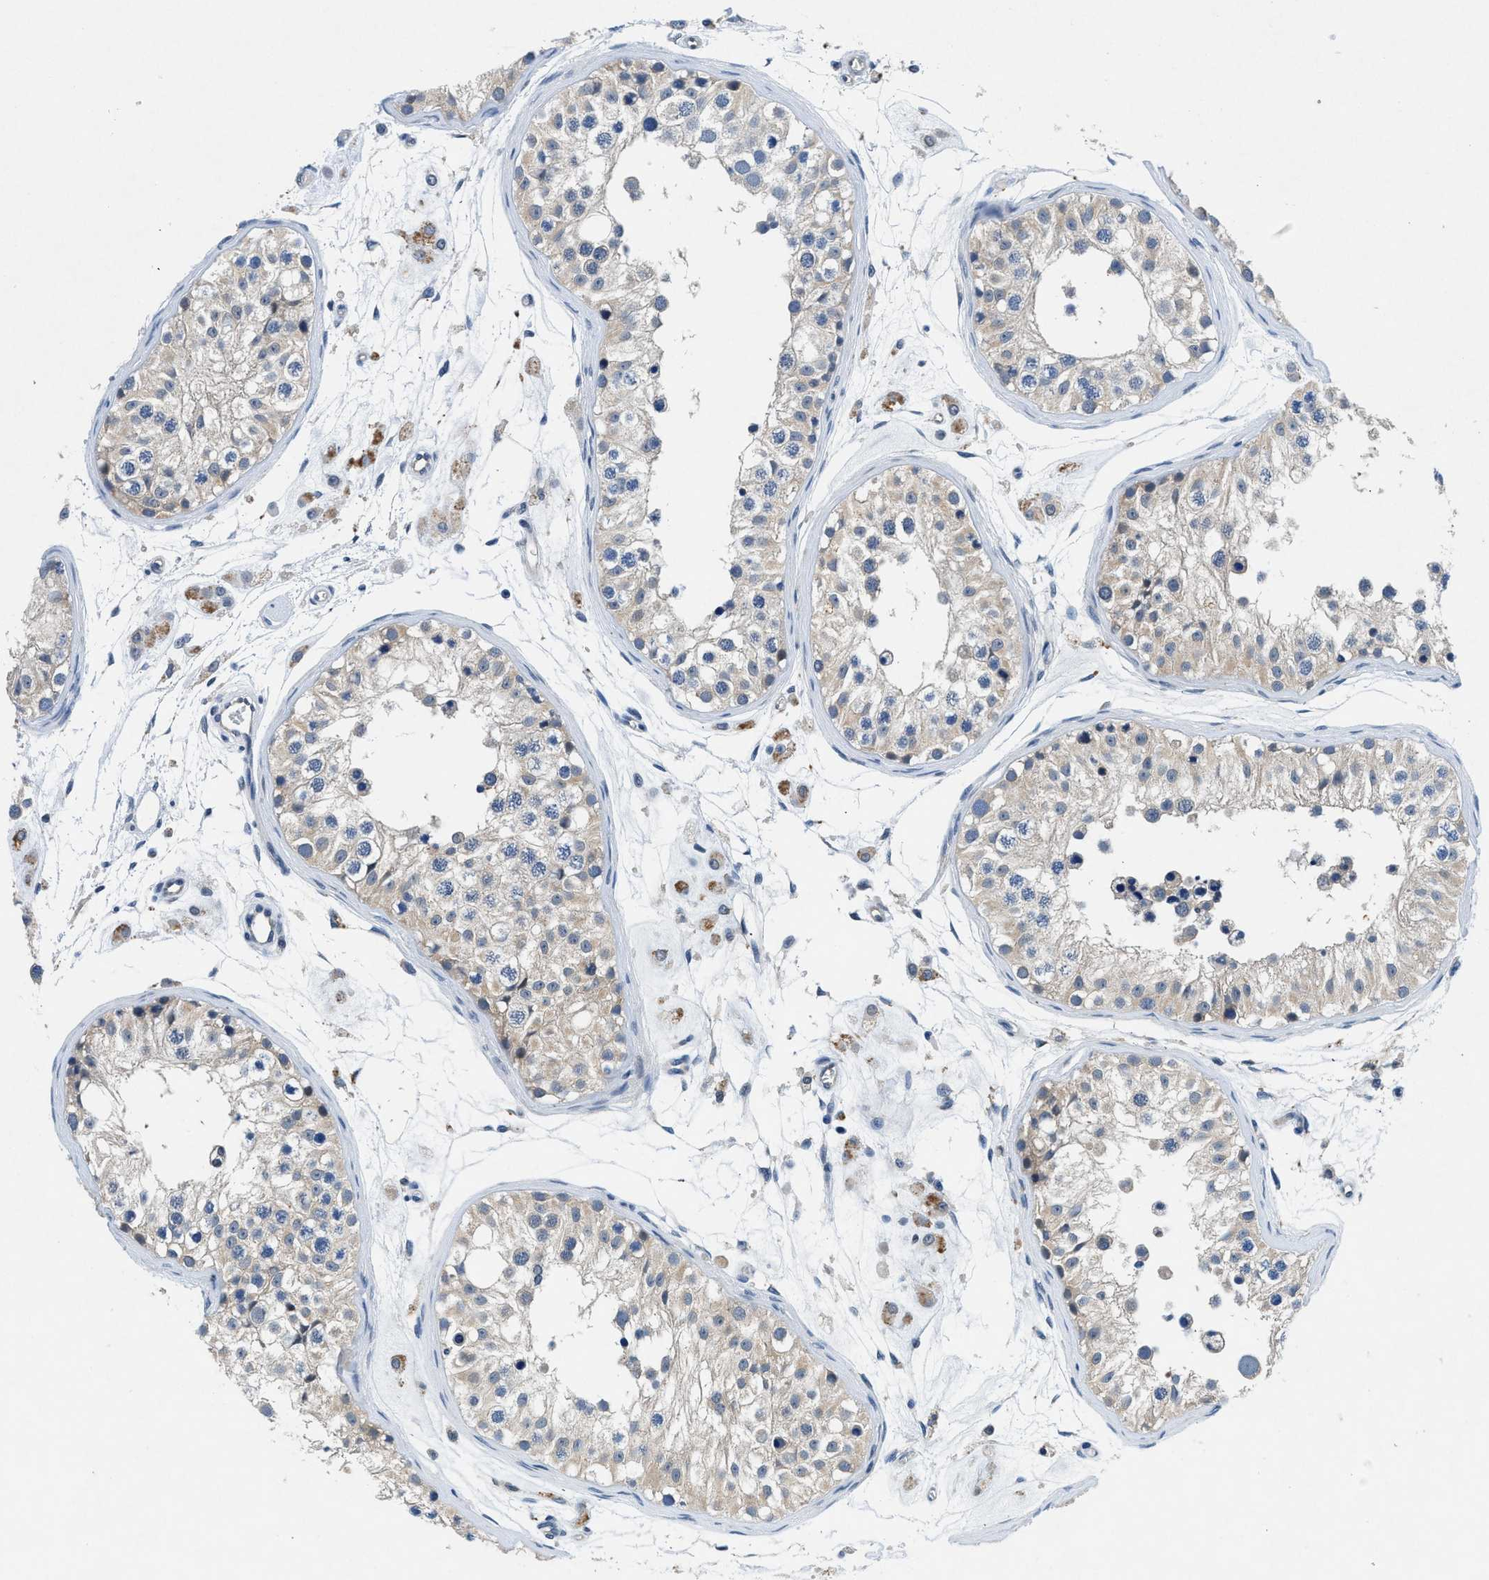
{"staining": {"intensity": "negative", "quantity": "none", "location": "none"}, "tissue": "testis", "cell_type": "Cells in seminiferous ducts", "image_type": "normal", "snomed": [{"axis": "morphology", "description": "Normal tissue, NOS"}, {"axis": "morphology", "description": "Adenocarcinoma, metastatic, NOS"}, {"axis": "topography", "description": "Testis"}], "caption": "A high-resolution micrograph shows immunohistochemistry (IHC) staining of unremarkable testis, which displays no significant staining in cells in seminiferous ducts. (DAB (3,3'-diaminobenzidine) IHC visualized using brightfield microscopy, high magnification).", "gene": "COPS2", "patient": {"sex": "male", "age": 26}}